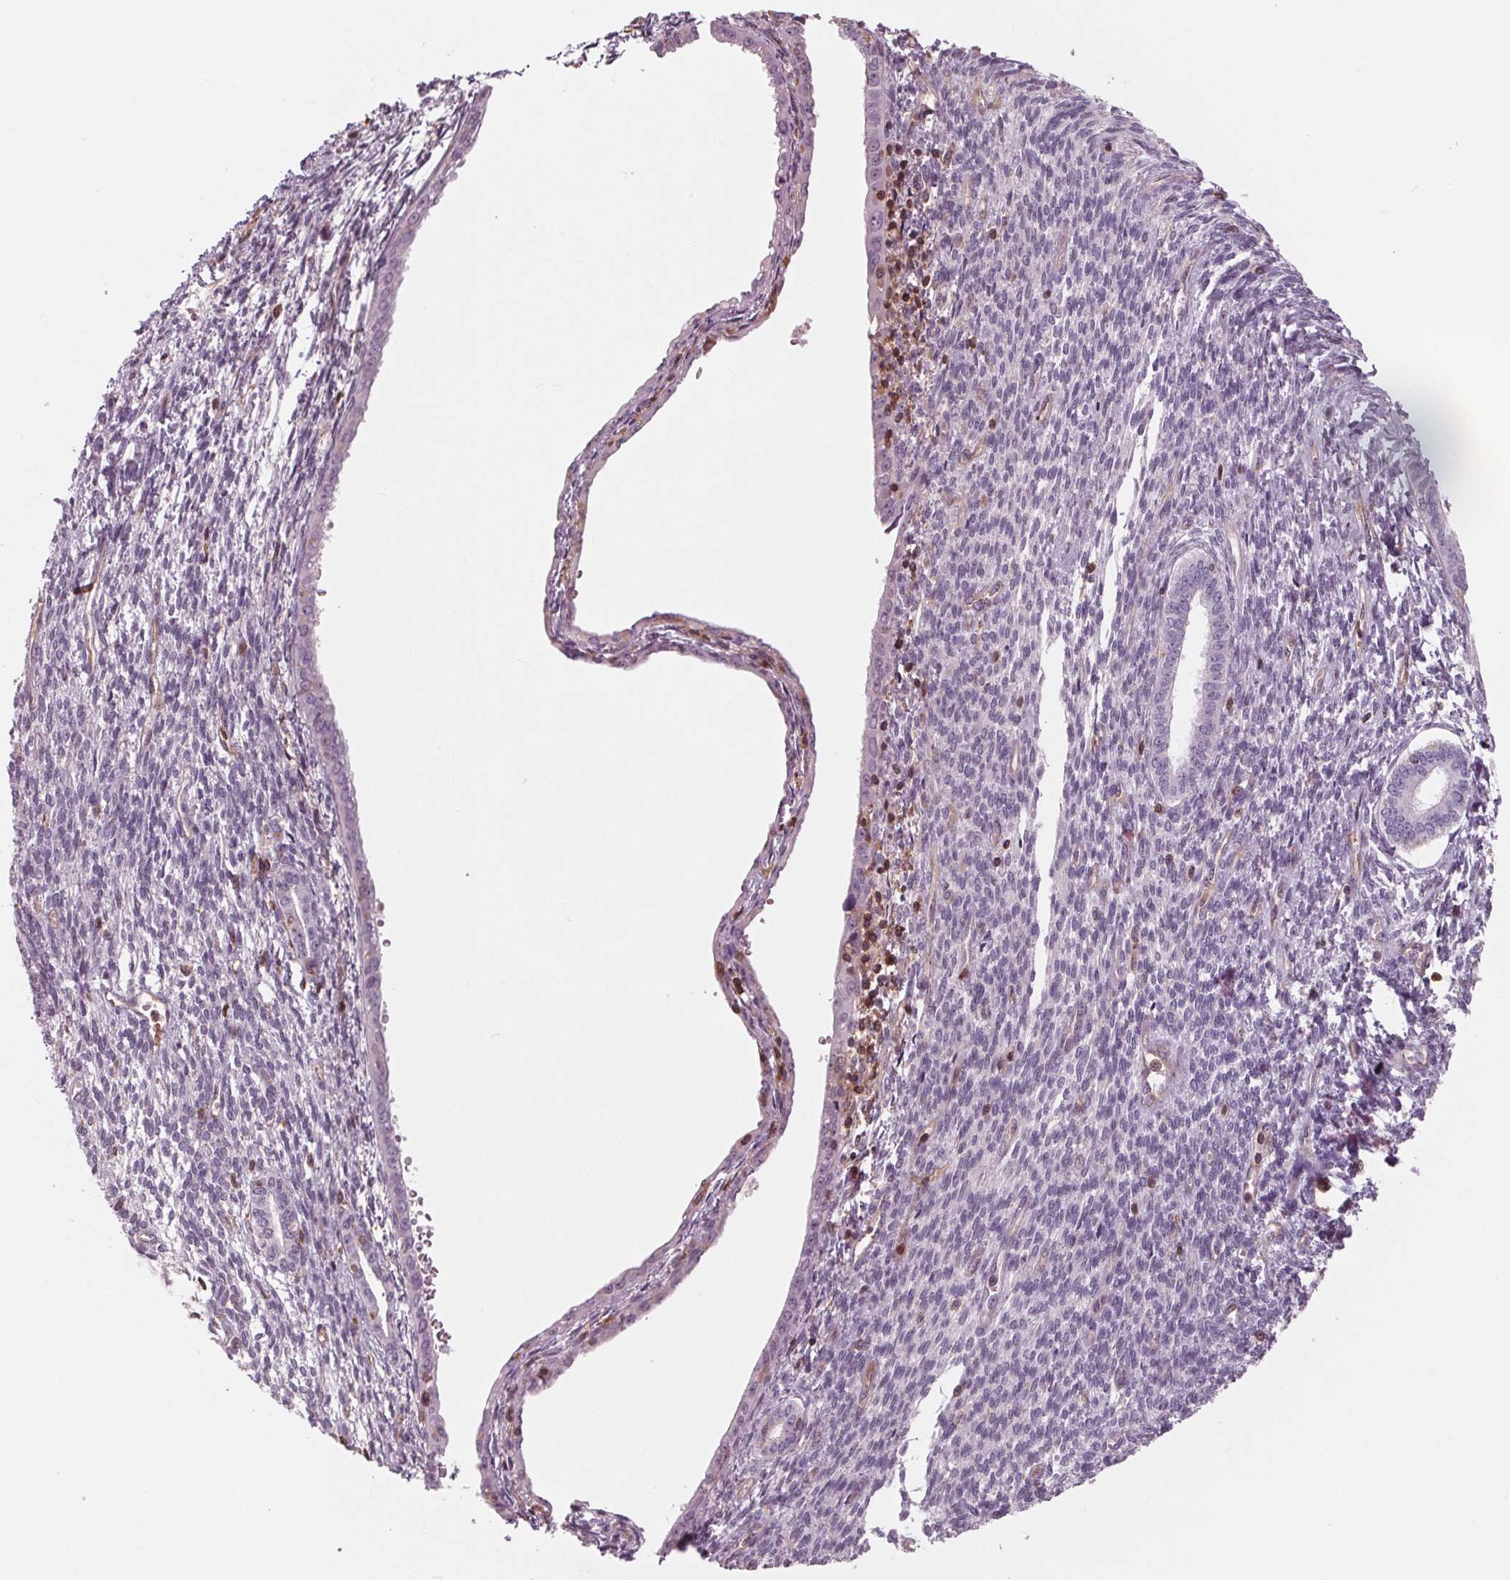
{"staining": {"intensity": "negative", "quantity": "none", "location": "none"}, "tissue": "endometrial cancer", "cell_type": "Tumor cells", "image_type": "cancer", "snomed": [{"axis": "morphology", "description": "Adenocarcinoma, NOS"}, {"axis": "topography", "description": "Endometrium"}], "caption": "Tumor cells are negative for brown protein staining in endometrial adenocarcinoma.", "gene": "ARHGAP25", "patient": {"sex": "female", "age": 86}}